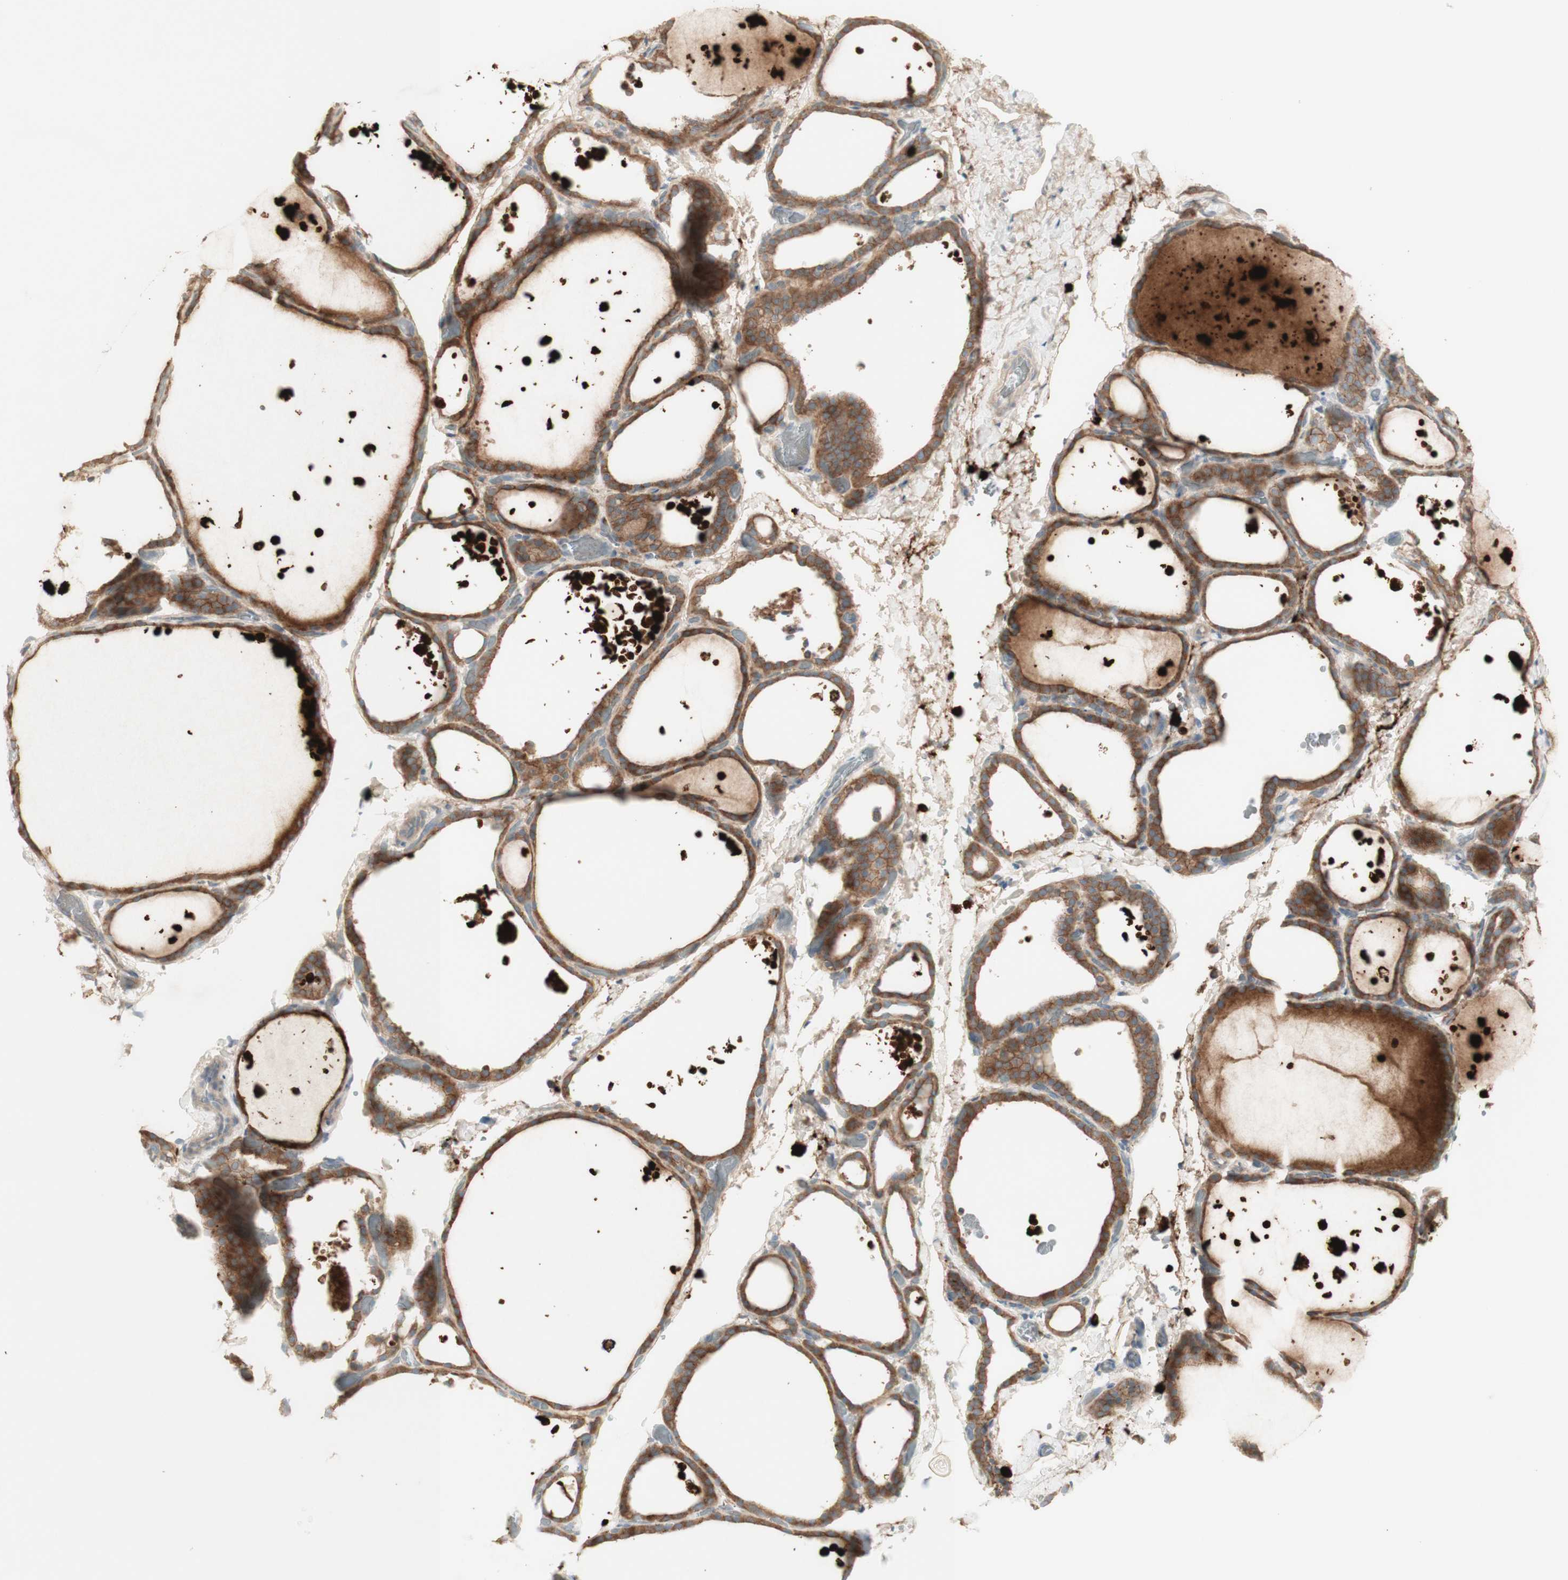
{"staining": {"intensity": "strong", "quantity": ">75%", "location": "cytoplasmic/membranous"}, "tissue": "thyroid gland", "cell_type": "Glandular cells", "image_type": "normal", "snomed": [{"axis": "morphology", "description": "Normal tissue, NOS"}, {"axis": "topography", "description": "Thyroid gland"}], "caption": "IHC photomicrograph of benign thyroid gland: human thyroid gland stained using IHC exhibits high levels of strong protein expression localized specifically in the cytoplasmic/membranous of glandular cells, appearing as a cytoplasmic/membranous brown color.", "gene": "PTGER4", "patient": {"sex": "female", "age": 44}}